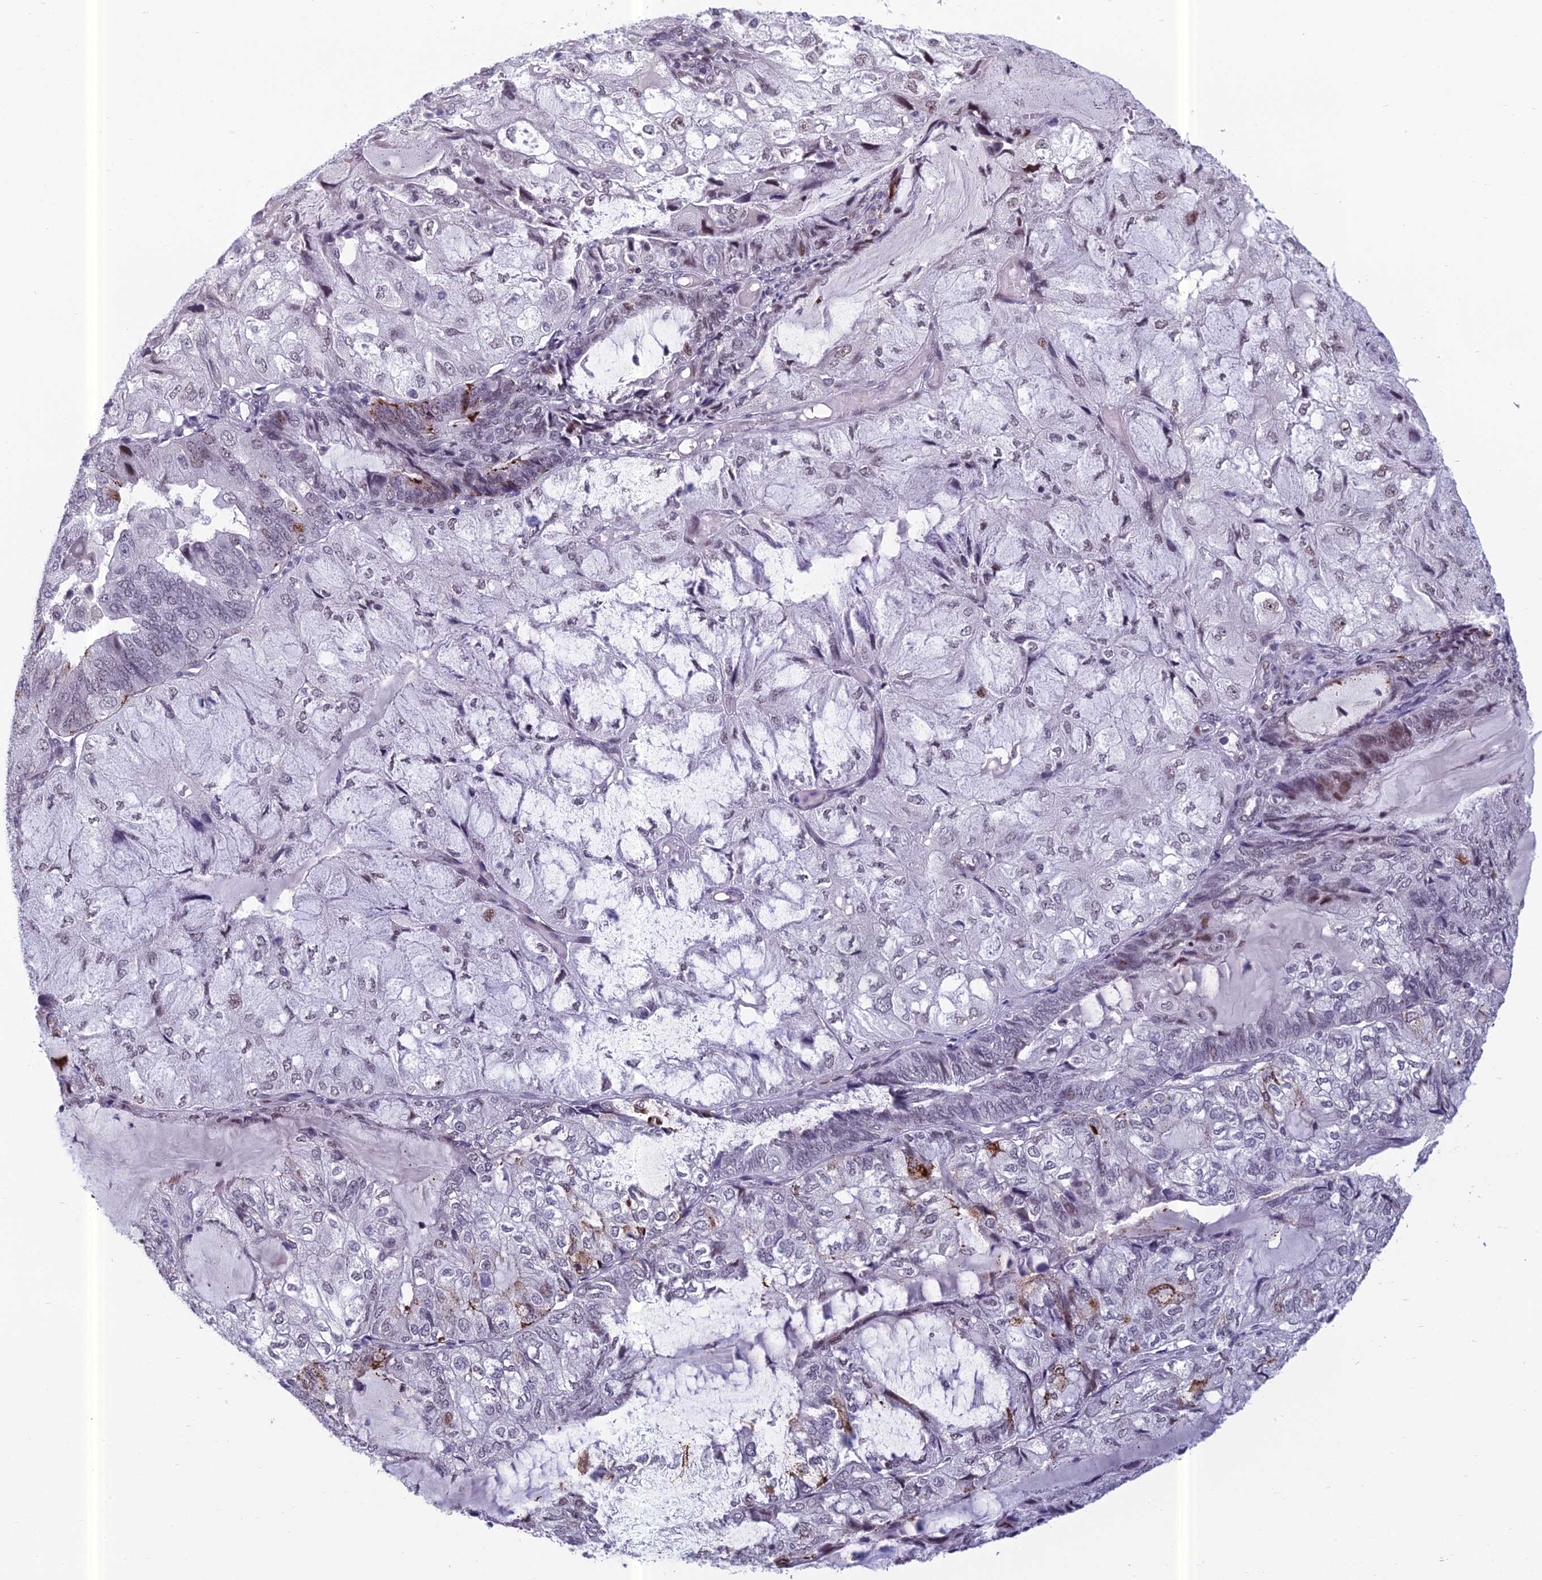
{"staining": {"intensity": "moderate", "quantity": "<25%", "location": "nuclear"}, "tissue": "endometrial cancer", "cell_type": "Tumor cells", "image_type": "cancer", "snomed": [{"axis": "morphology", "description": "Adenocarcinoma, NOS"}, {"axis": "topography", "description": "Endometrium"}], "caption": "The image exhibits immunohistochemical staining of endometrial adenocarcinoma. There is moderate nuclear positivity is seen in about <25% of tumor cells. The staining was performed using DAB (3,3'-diaminobenzidine), with brown indicating positive protein expression. Nuclei are stained blue with hematoxylin.", "gene": "RGS17", "patient": {"sex": "female", "age": 81}}